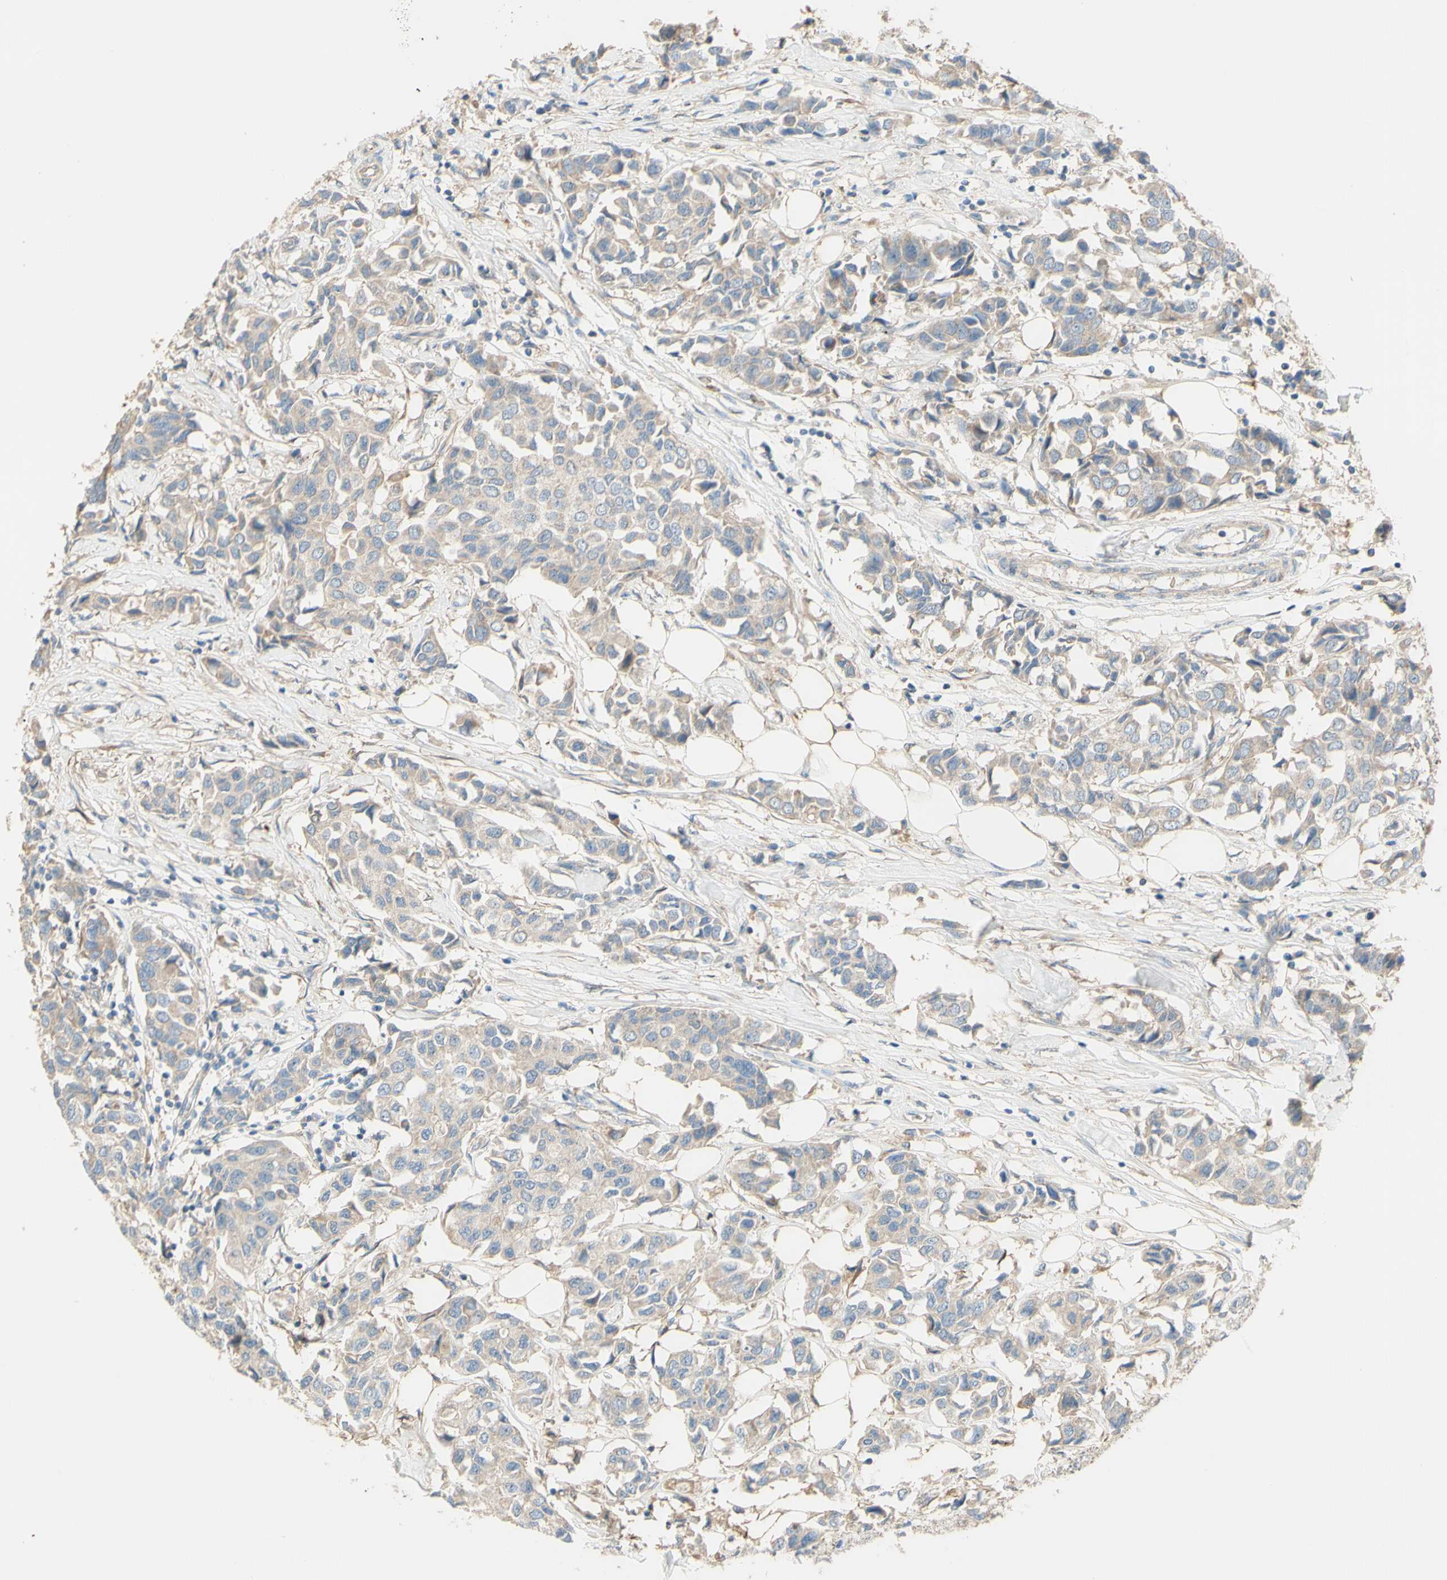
{"staining": {"intensity": "weak", "quantity": "25%-75%", "location": "cytoplasmic/membranous"}, "tissue": "breast cancer", "cell_type": "Tumor cells", "image_type": "cancer", "snomed": [{"axis": "morphology", "description": "Duct carcinoma"}, {"axis": "topography", "description": "Breast"}], "caption": "Breast invasive ductal carcinoma was stained to show a protein in brown. There is low levels of weak cytoplasmic/membranous expression in approximately 25%-75% of tumor cells.", "gene": "DKK3", "patient": {"sex": "female", "age": 80}}